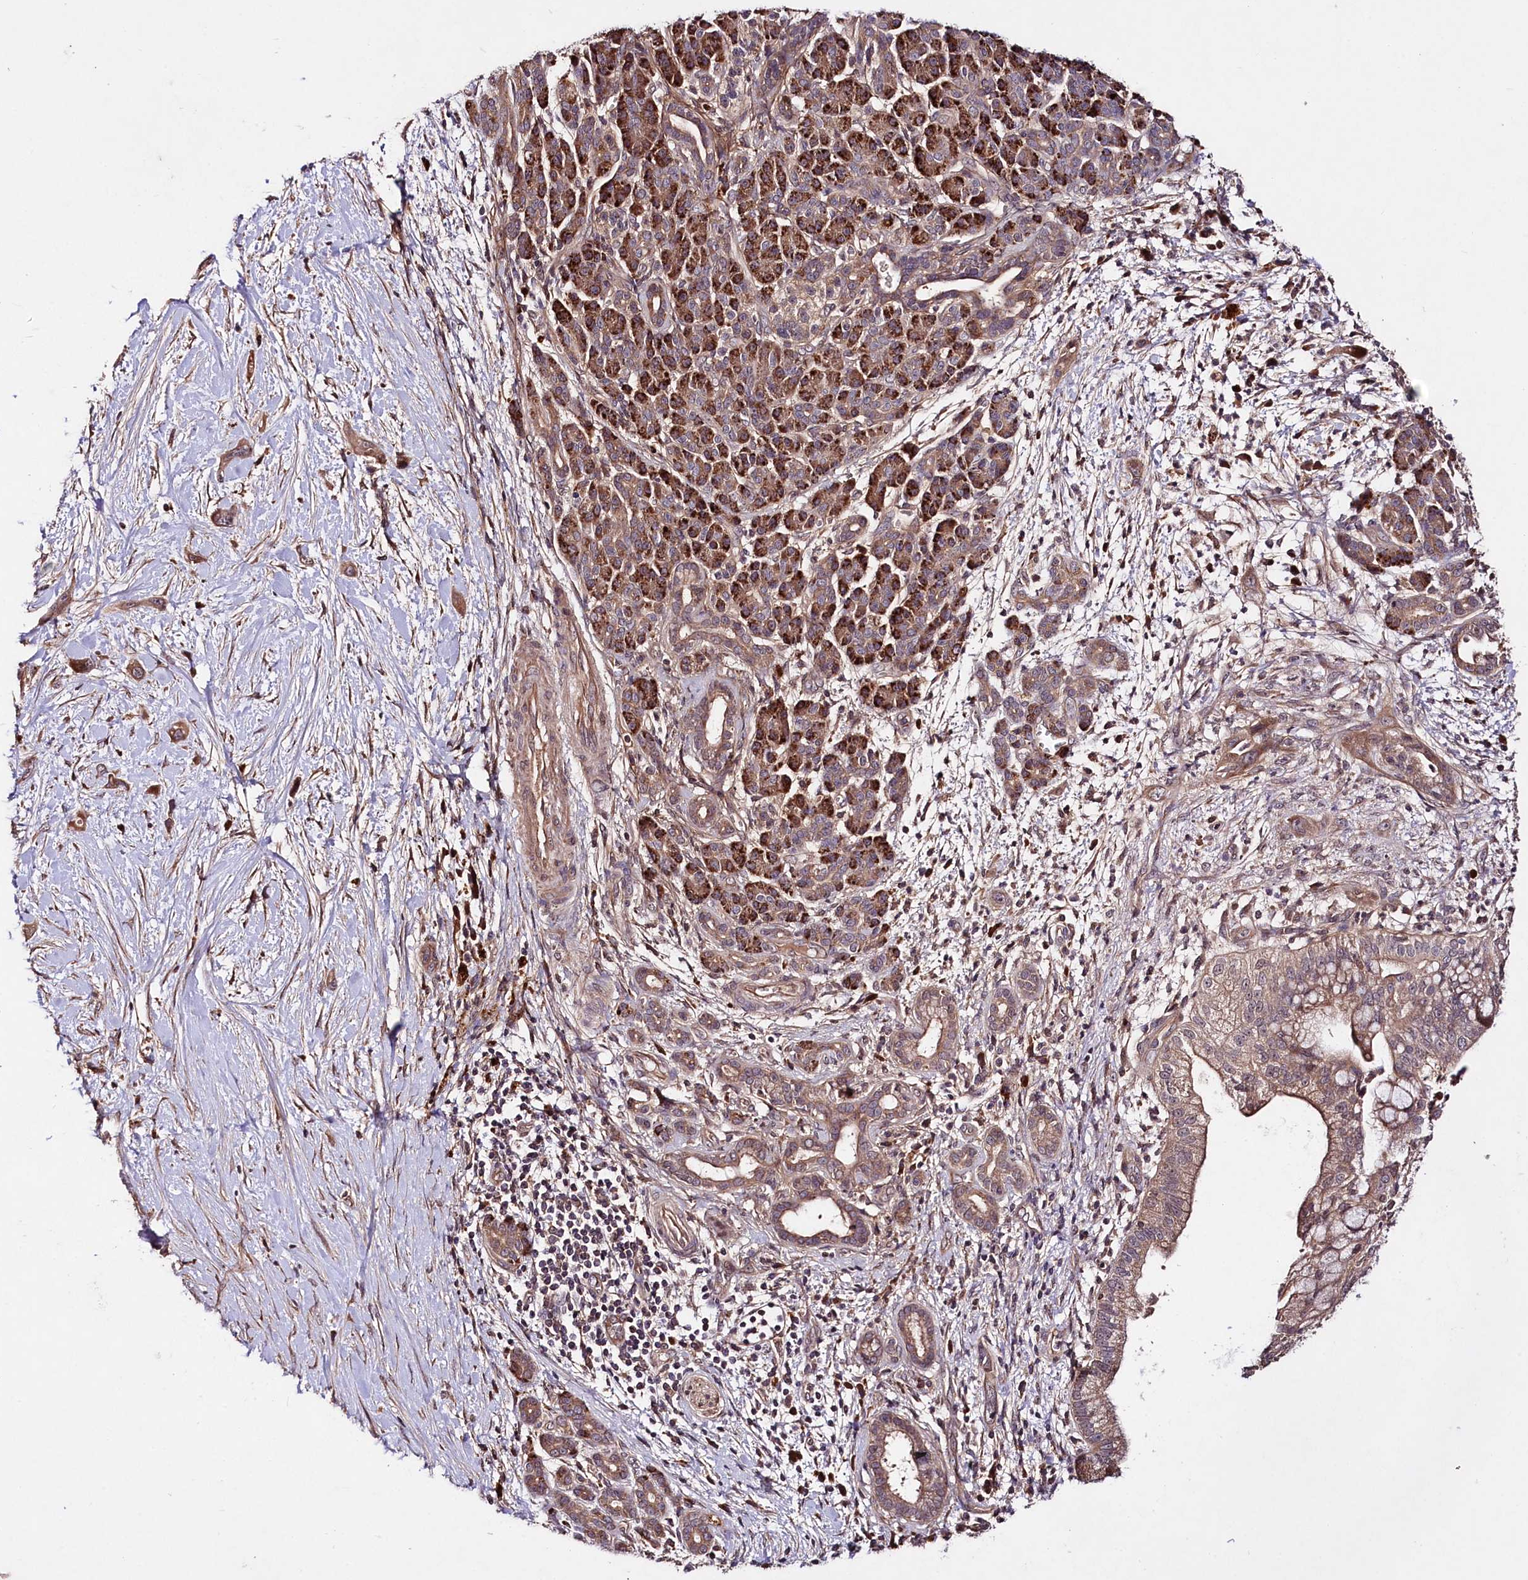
{"staining": {"intensity": "moderate", "quantity": ">75%", "location": "cytoplasmic/membranous"}, "tissue": "pancreatic cancer", "cell_type": "Tumor cells", "image_type": "cancer", "snomed": [{"axis": "morphology", "description": "Adenocarcinoma, NOS"}, {"axis": "topography", "description": "Pancreas"}], "caption": "DAB (3,3'-diaminobenzidine) immunohistochemical staining of pancreatic cancer (adenocarcinoma) demonstrates moderate cytoplasmic/membranous protein positivity in approximately >75% of tumor cells.", "gene": "TNPO3", "patient": {"sex": "male", "age": 59}}